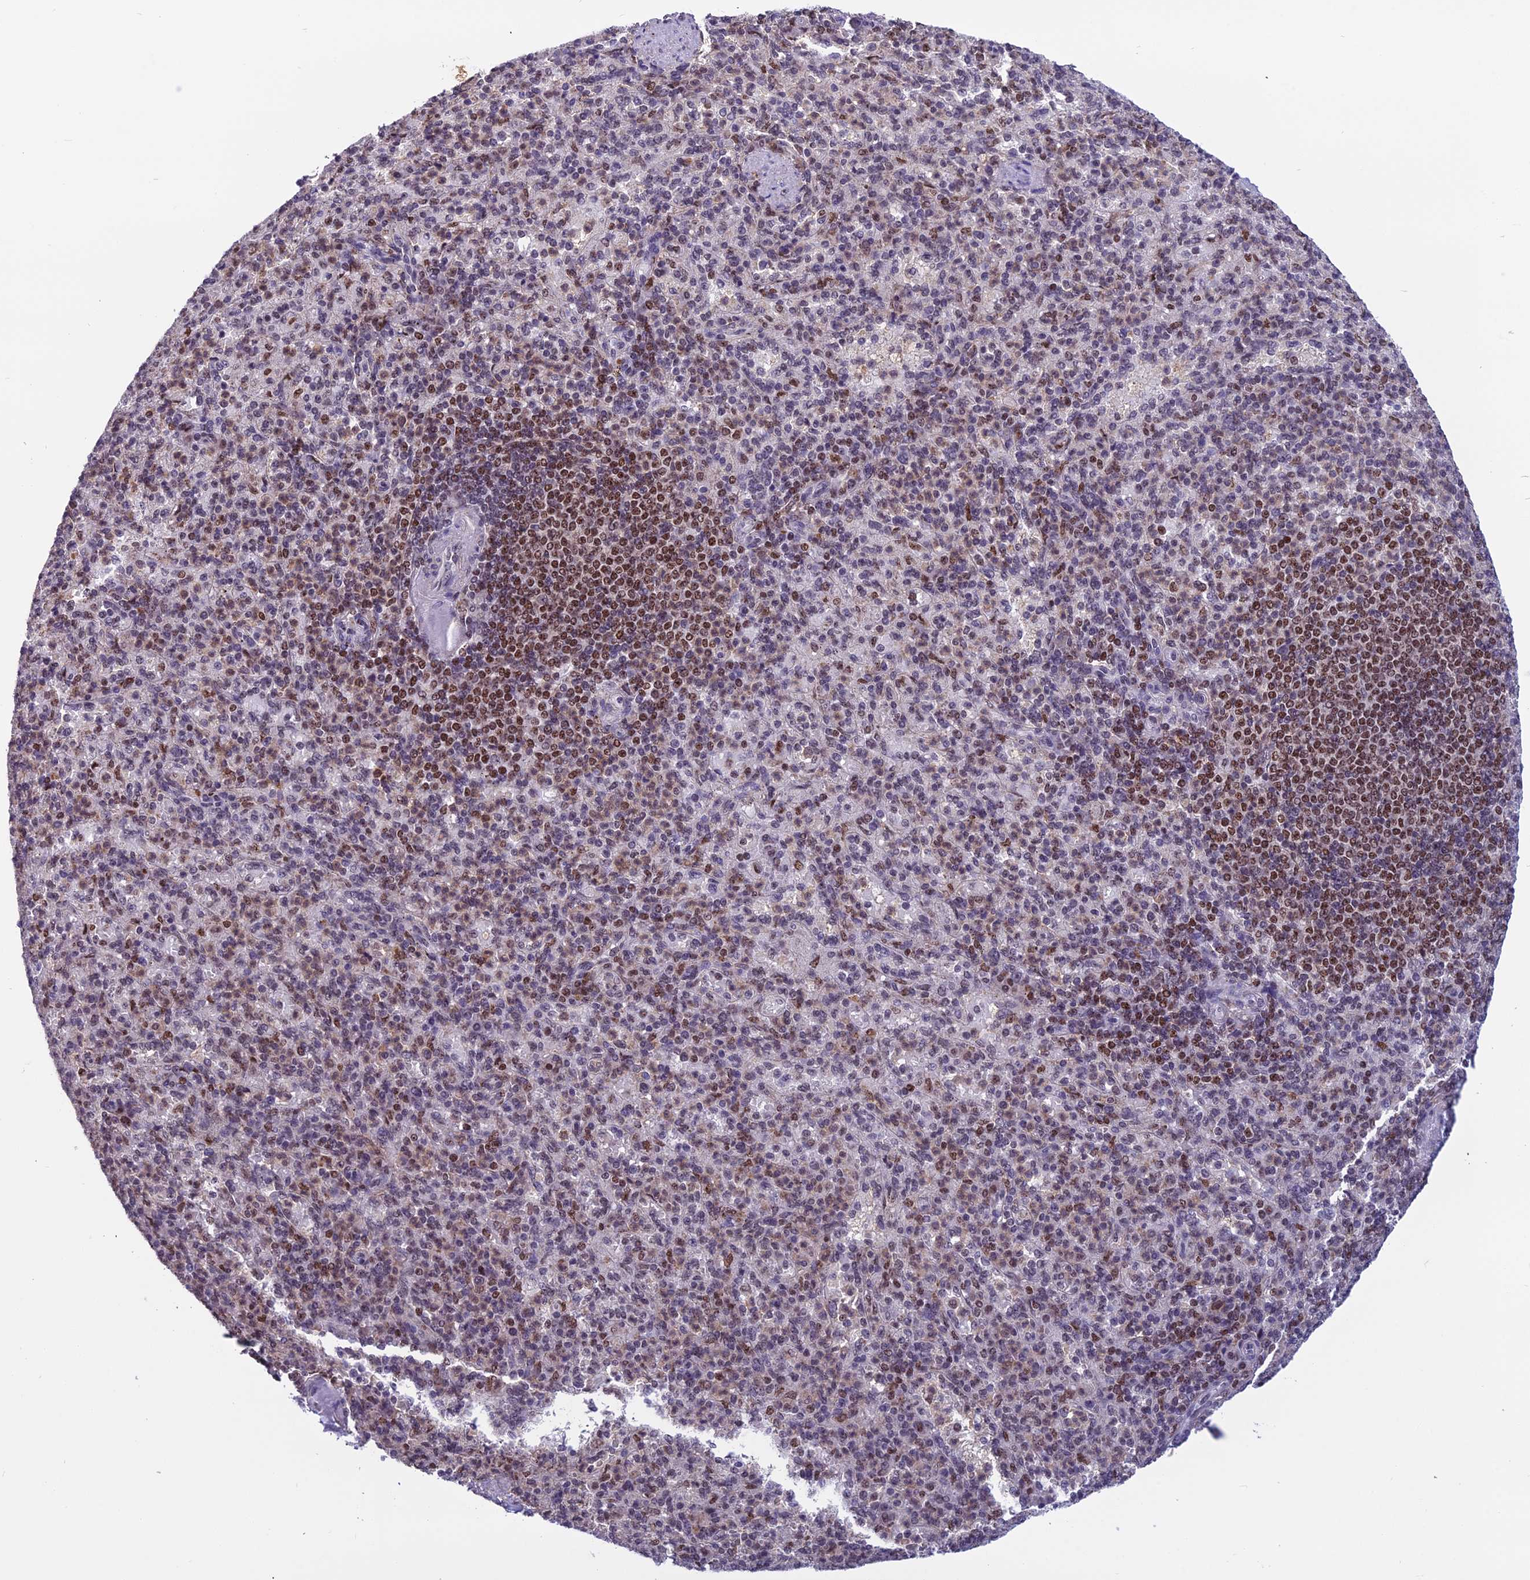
{"staining": {"intensity": "moderate", "quantity": "<25%", "location": "nuclear"}, "tissue": "spleen", "cell_type": "Cells in red pulp", "image_type": "normal", "snomed": [{"axis": "morphology", "description": "Normal tissue, NOS"}, {"axis": "topography", "description": "Spleen"}], "caption": "Immunohistochemistry (DAB) staining of benign spleen shows moderate nuclear protein positivity in about <25% of cells in red pulp.", "gene": "MIS12", "patient": {"sex": "female", "age": 74}}